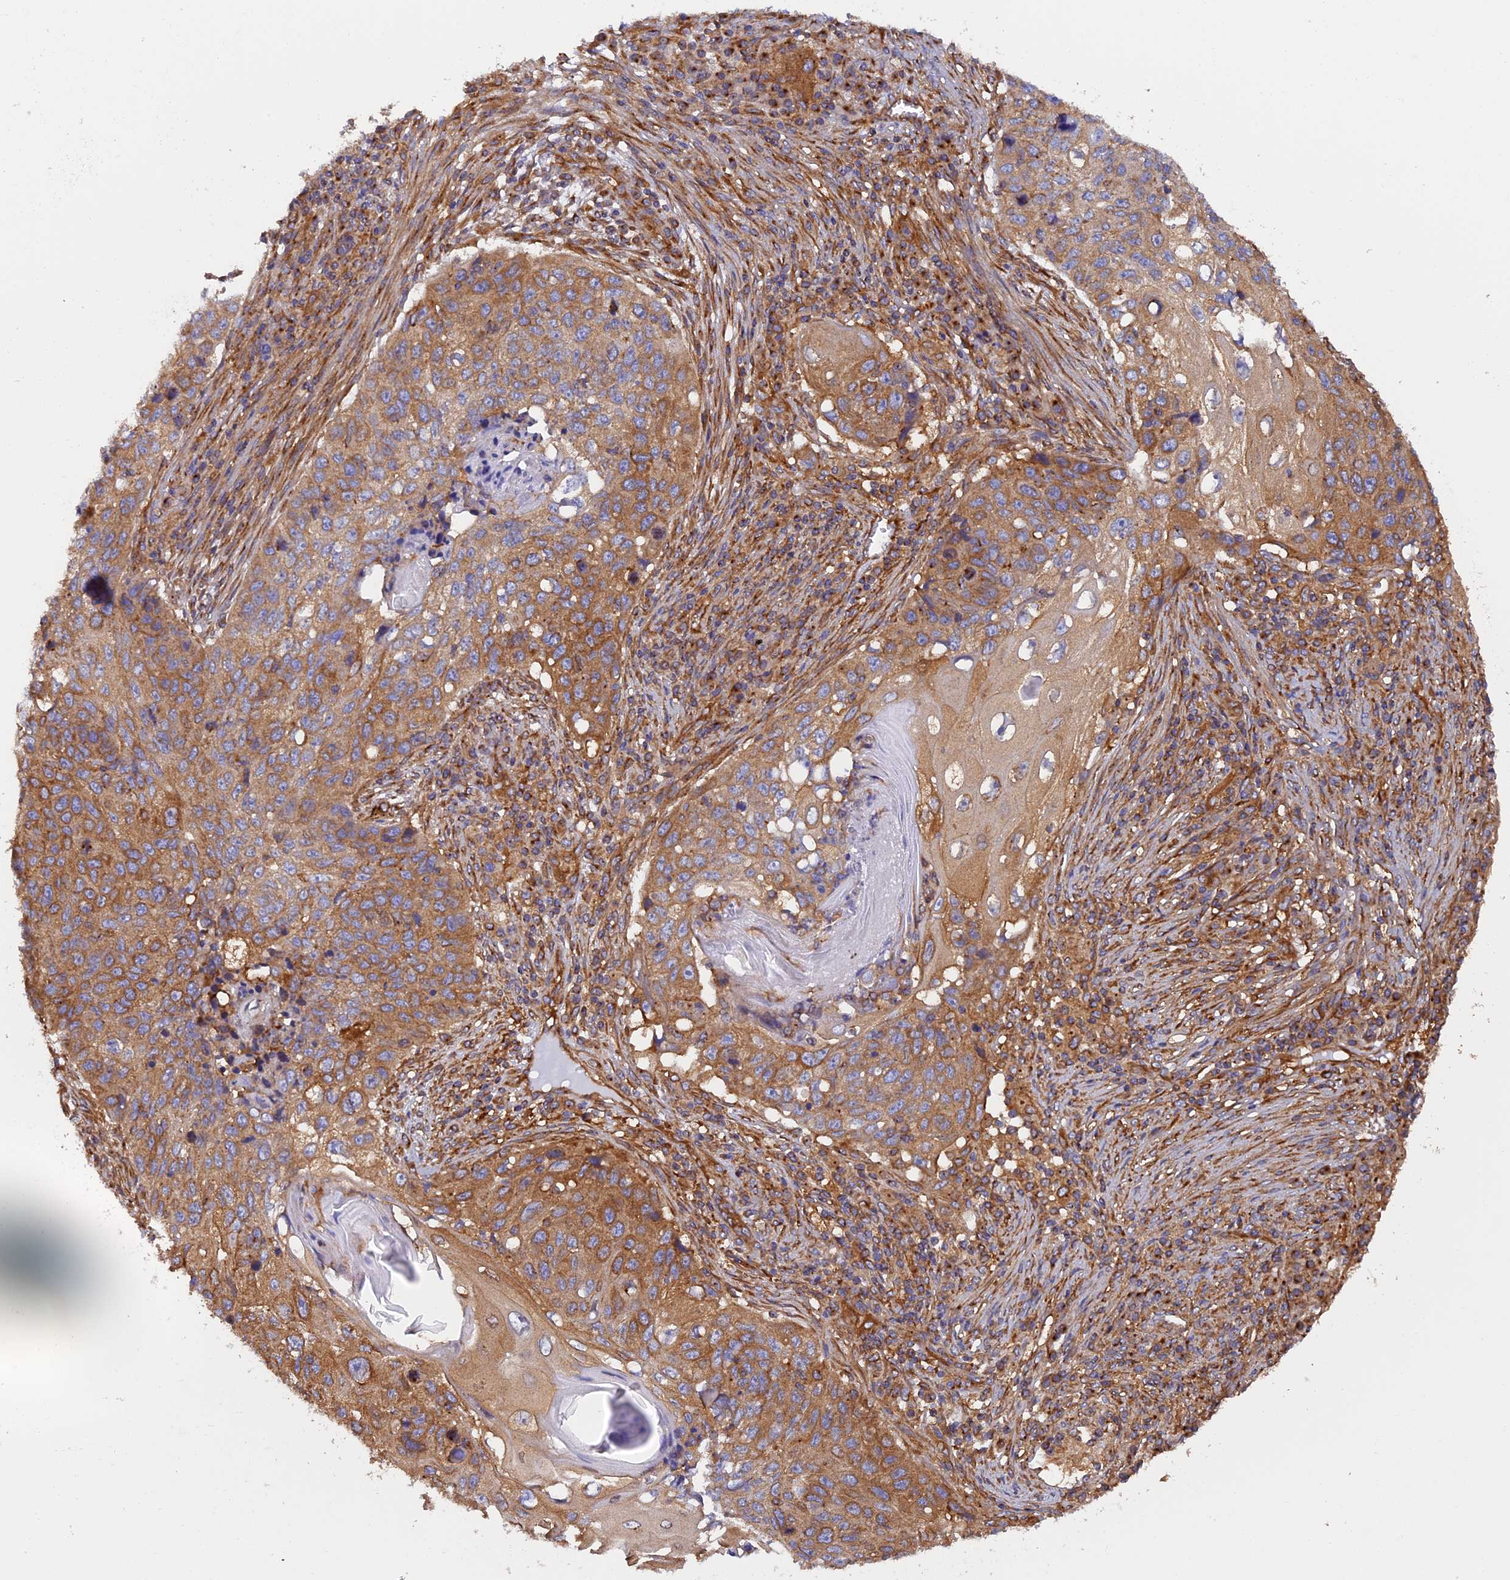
{"staining": {"intensity": "moderate", "quantity": "25%-75%", "location": "cytoplasmic/membranous"}, "tissue": "lung cancer", "cell_type": "Tumor cells", "image_type": "cancer", "snomed": [{"axis": "morphology", "description": "Squamous cell carcinoma, NOS"}, {"axis": "topography", "description": "Lung"}], "caption": "Approximately 25%-75% of tumor cells in lung squamous cell carcinoma display moderate cytoplasmic/membranous protein positivity as visualized by brown immunohistochemical staining.", "gene": "DCTN2", "patient": {"sex": "female", "age": 63}}